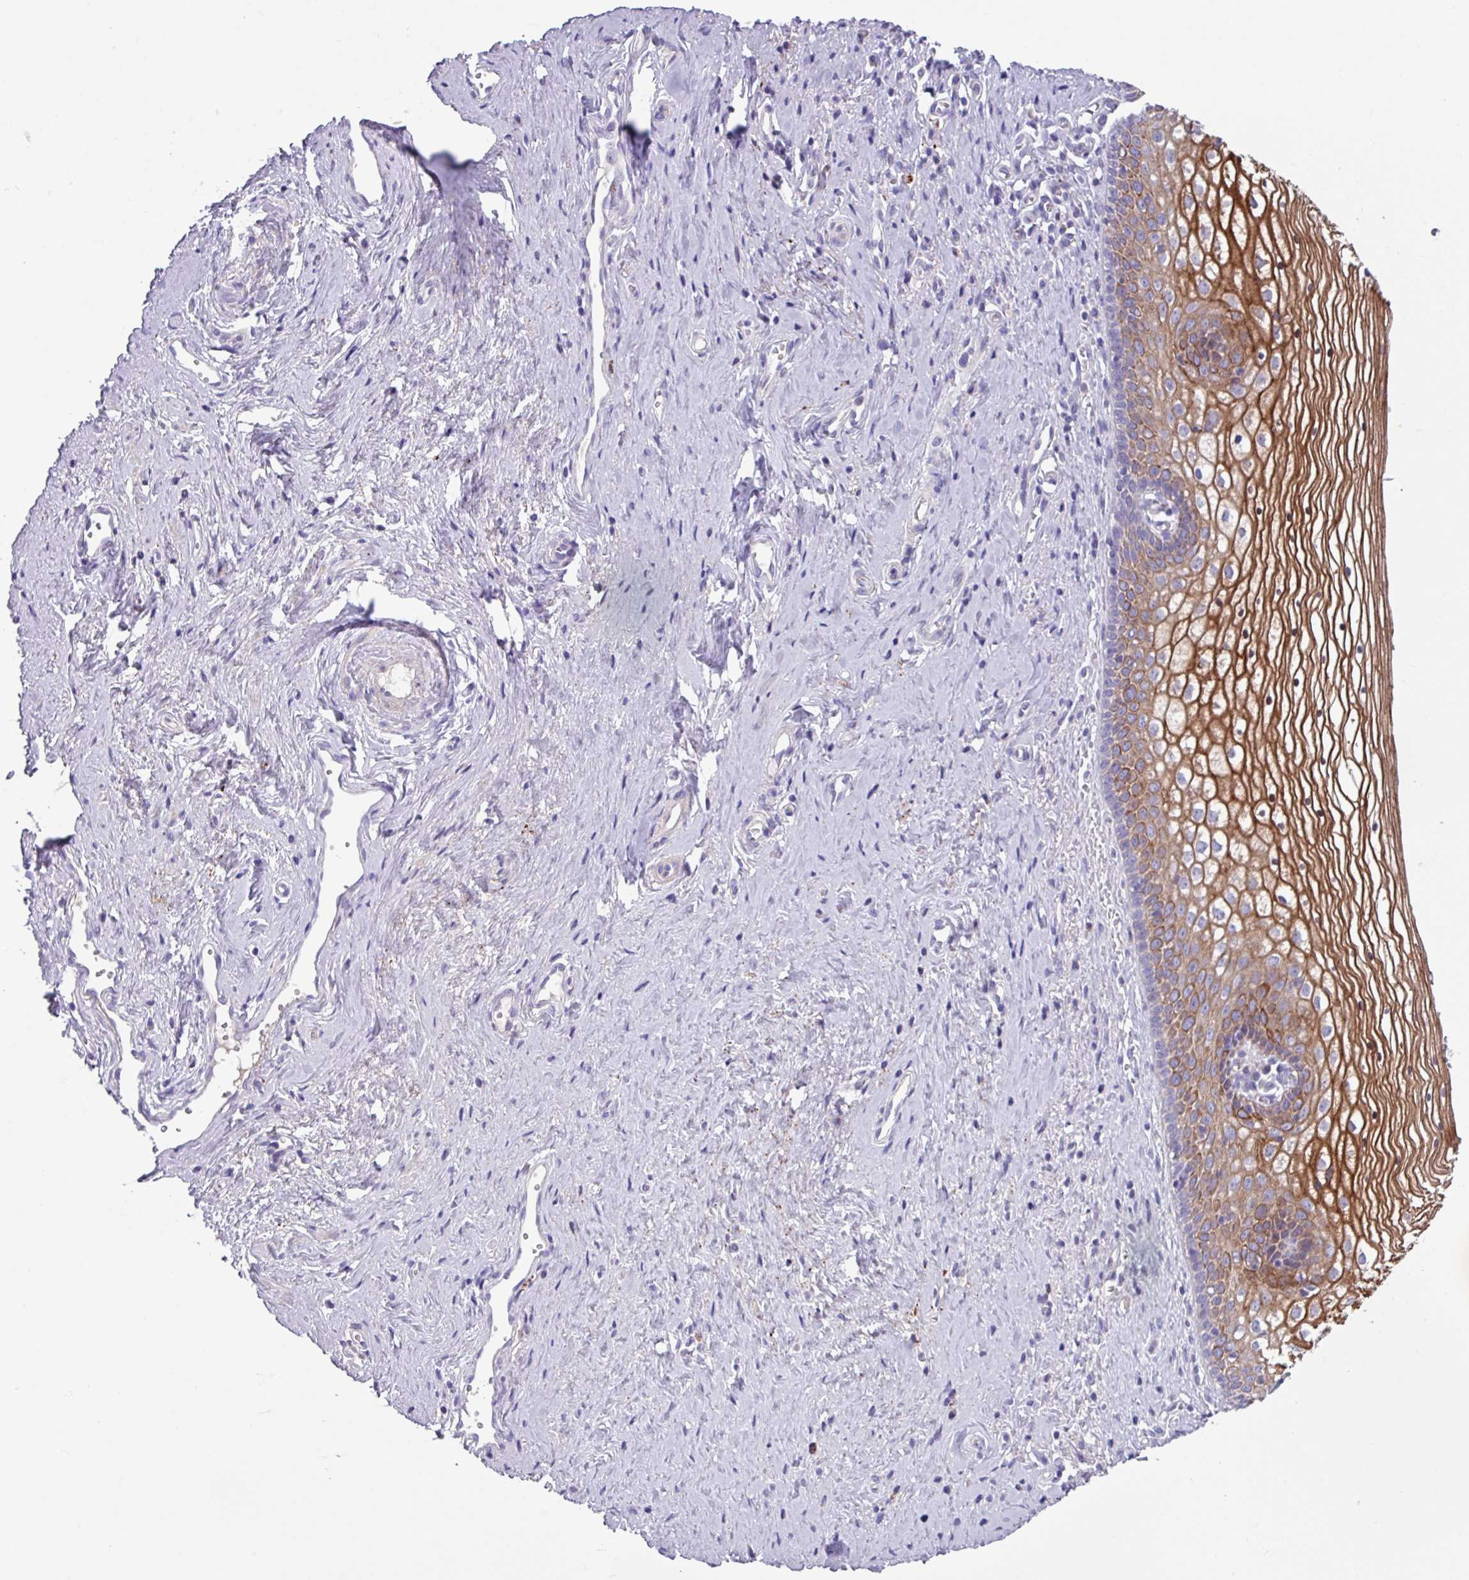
{"staining": {"intensity": "strong", "quantity": "<25%", "location": "cytoplasmic/membranous"}, "tissue": "vagina", "cell_type": "Squamous epithelial cells", "image_type": "normal", "snomed": [{"axis": "morphology", "description": "Normal tissue, NOS"}, {"axis": "topography", "description": "Vagina"}], "caption": "Immunohistochemistry micrograph of normal human vagina stained for a protein (brown), which shows medium levels of strong cytoplasmic/membranous positivity in approximately <25% of squamous epithelial cells.", "gene": "IQCJ", "patient": {"sex": "female", "age": 59}}